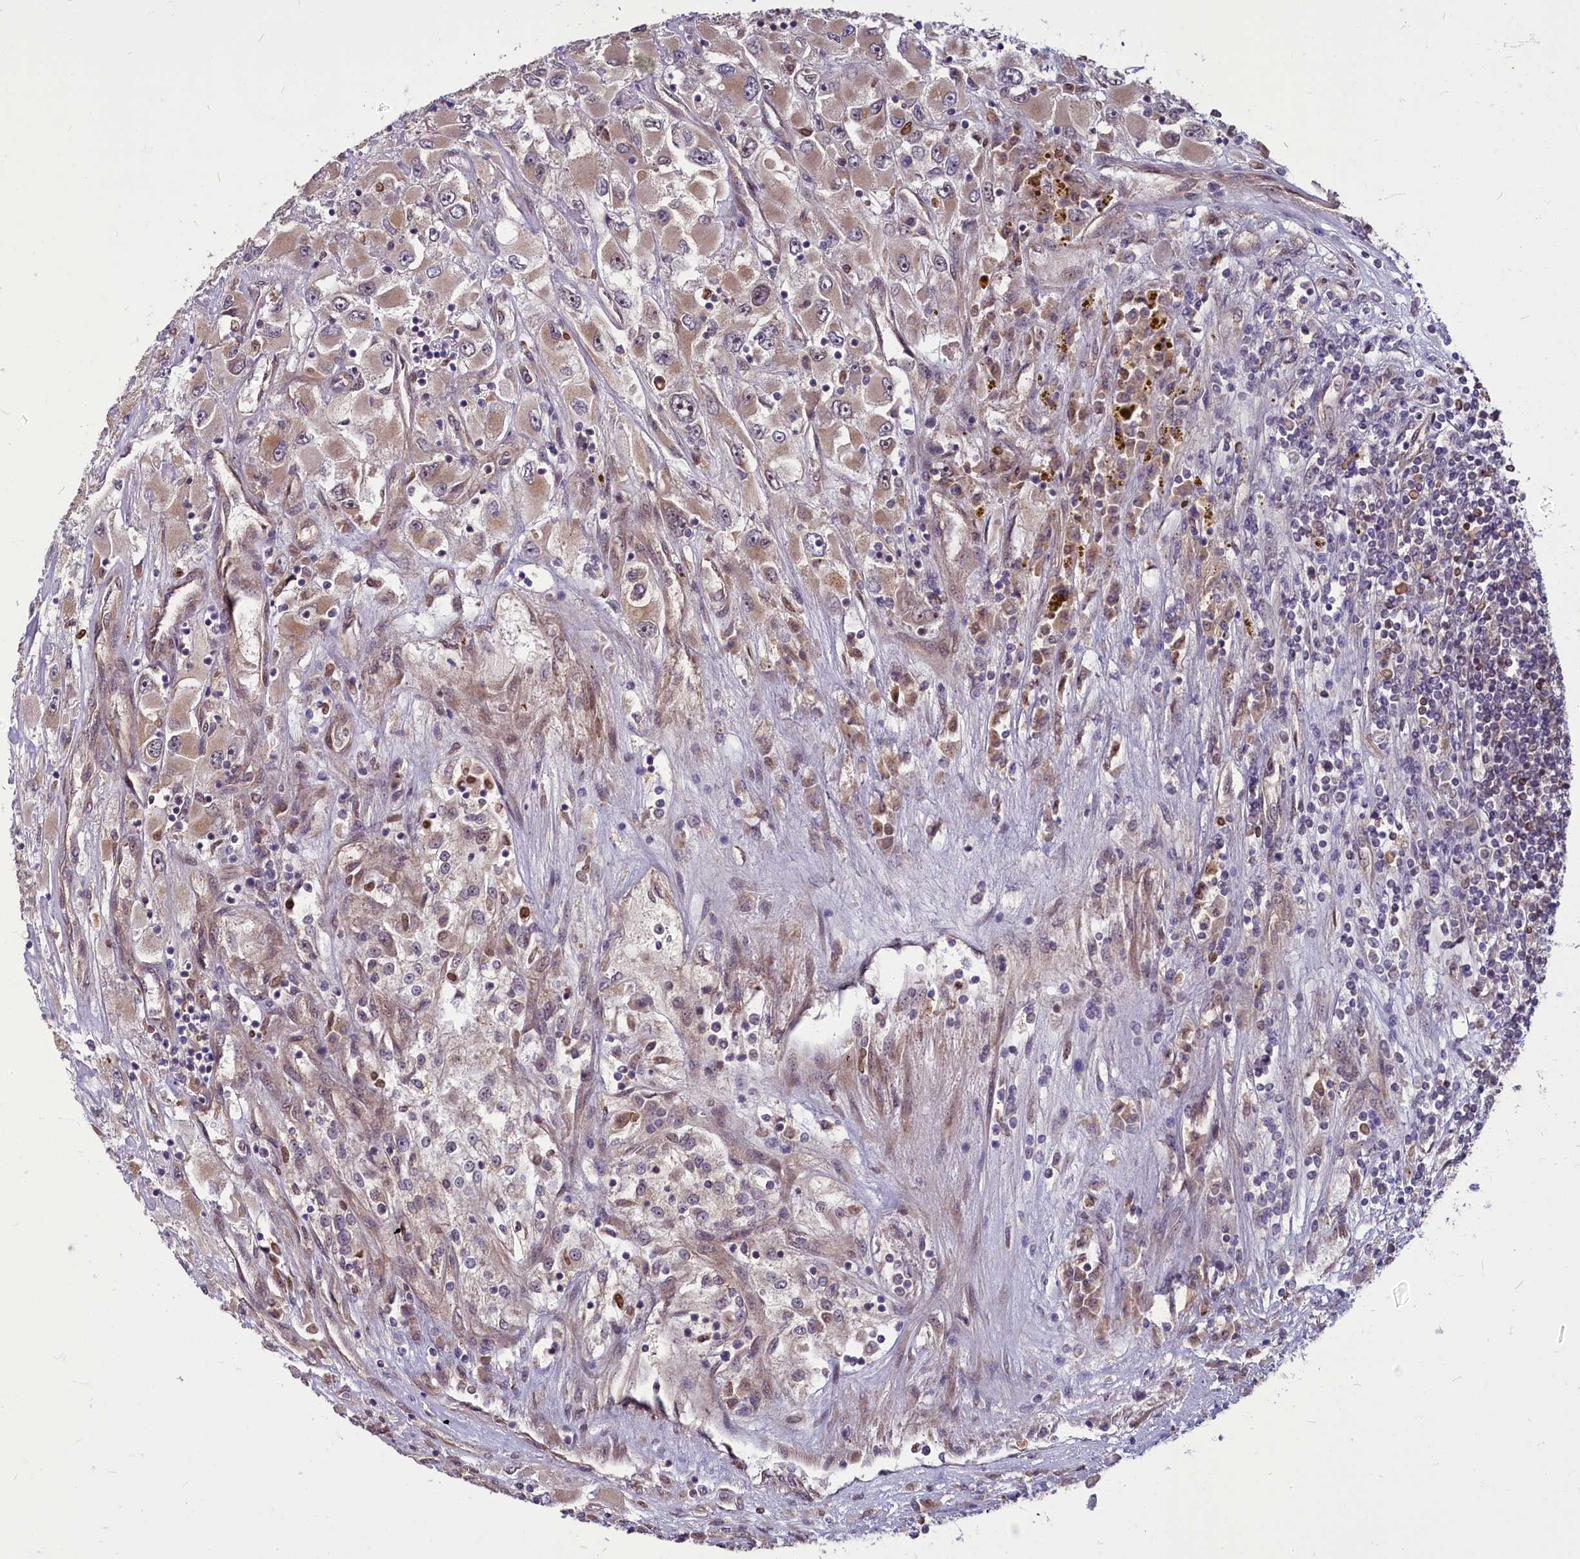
{"staining": {"intensity": "weak", "quantity": ">75%", "location": "cytoplasmic/membranous"}, "tissue": "renal cancer", "cell_type": "Tumor cells", "image_type": "cancer", "snomed": [{"axis": "morphology", "description": "Adenocarcinoma, NOS"}, {"axis": "topography", "description": "Kidney"}], "caption": "This image shows IHC staining of adenocarcinoma (renal), with low weak cytoplasmic/membranous positivity in about >75% of tumor cells.", "gene": "MYCBP", "patient": {"sex": "female", "age": 52}}